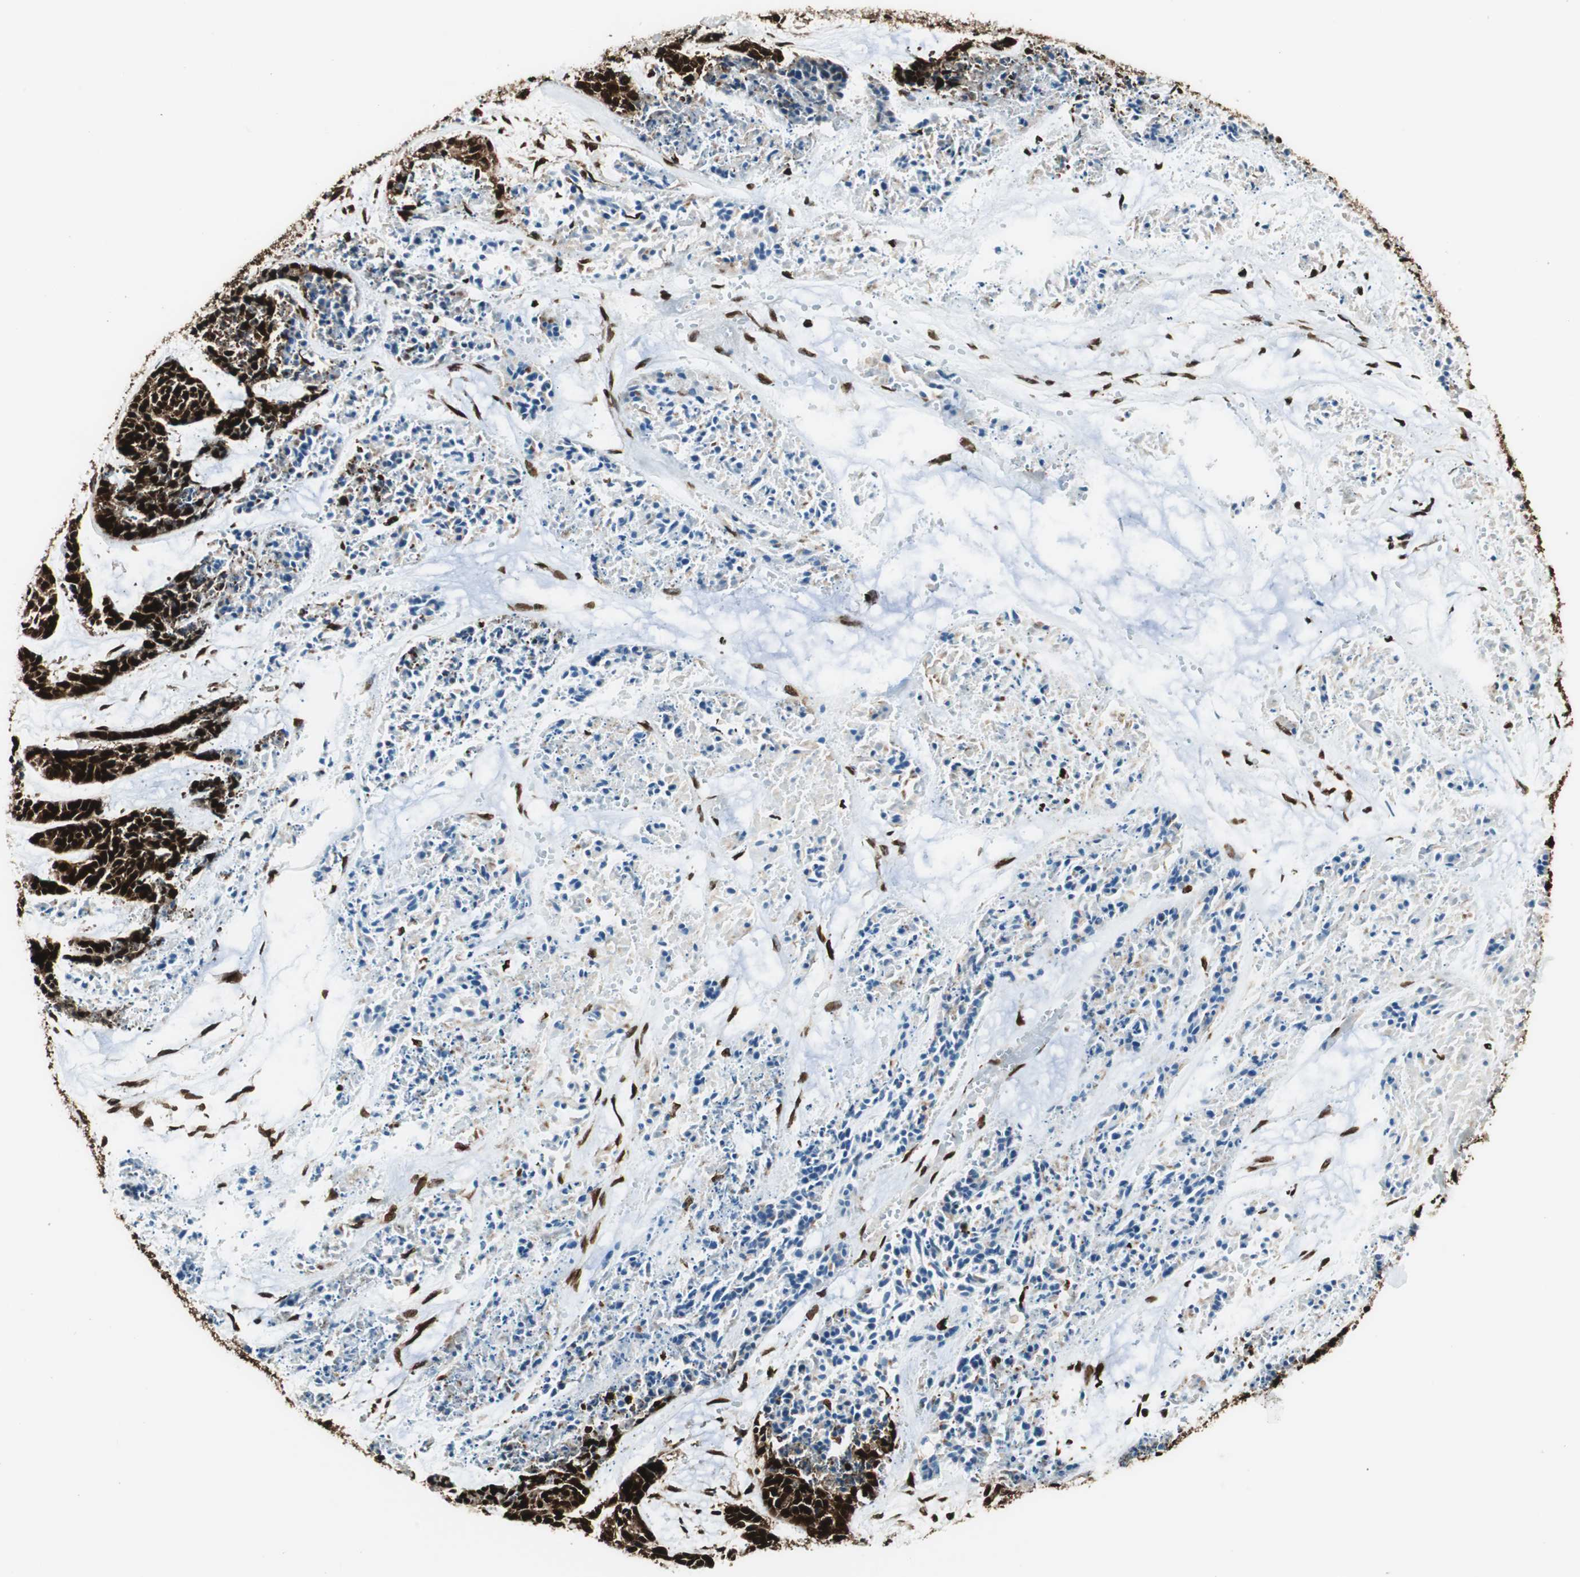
{"staining": {"intensity": "strong", "quantity": ">75%", "location": "nuclear"}, "tissue": "skin cancer", "cell_type": "Tumor cells", "image_type": "cancer", "snomed": [{"axis": "morphology", "description": "Basal cell carcinoma"}, {"axis": "topography", "description": "Skin"}], "caption": "Immunohistochemistry histopathology image of neoplastic tissue: basal cell carcinoma (skin) stained using IHC demonstrates high levels of strong protein expression localized specifically in the nuclear of tumor cells, appearing as a nuclear brown color.", "gene": "EWSR1", "patient": {"sex": "female", "age": 64}}